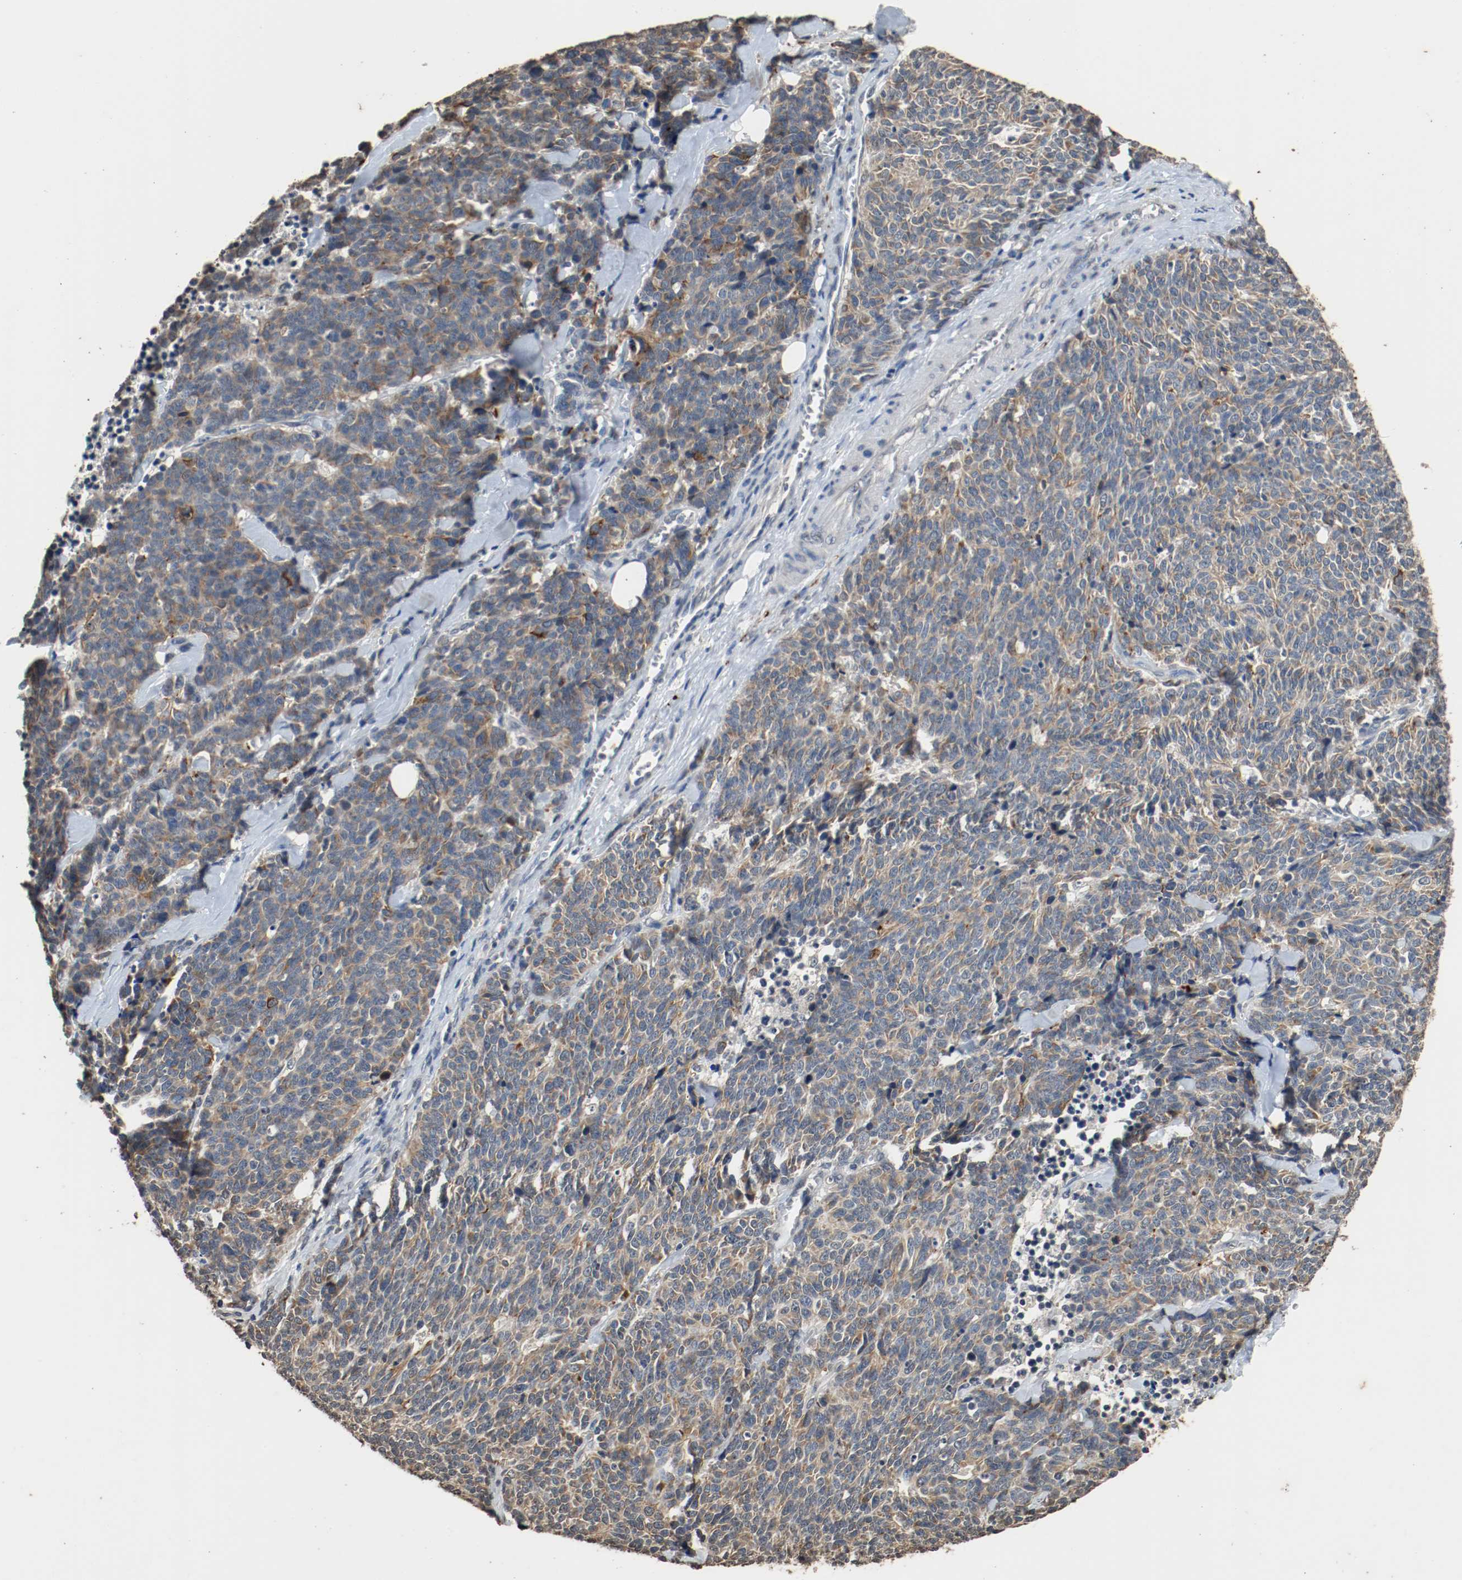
{"staining": {"intensity": "weak", "quantity": "25%-75%", "location": "cytoplasmic/membranous"}, "tissue": "lung cancer", "cell_type": "Tumor cells", "image_type": "cancer", "snomed": [{"axis": "morphology", "description": "Neoplasm, malignant, NOS"}, {"axis": "topography", "description": "Lung"}], "caption": "Malignant neoplasm (lung) tissue shows weak cytoplasmic/membranous expression in about 25%-75% of tumor cells, visualized by immunohistochemistry. (brown staining indicates protein expression, while blue staining denotes nuclei).", "gene": "RTN4", "patient": {"sex": "female", "age": 58}}